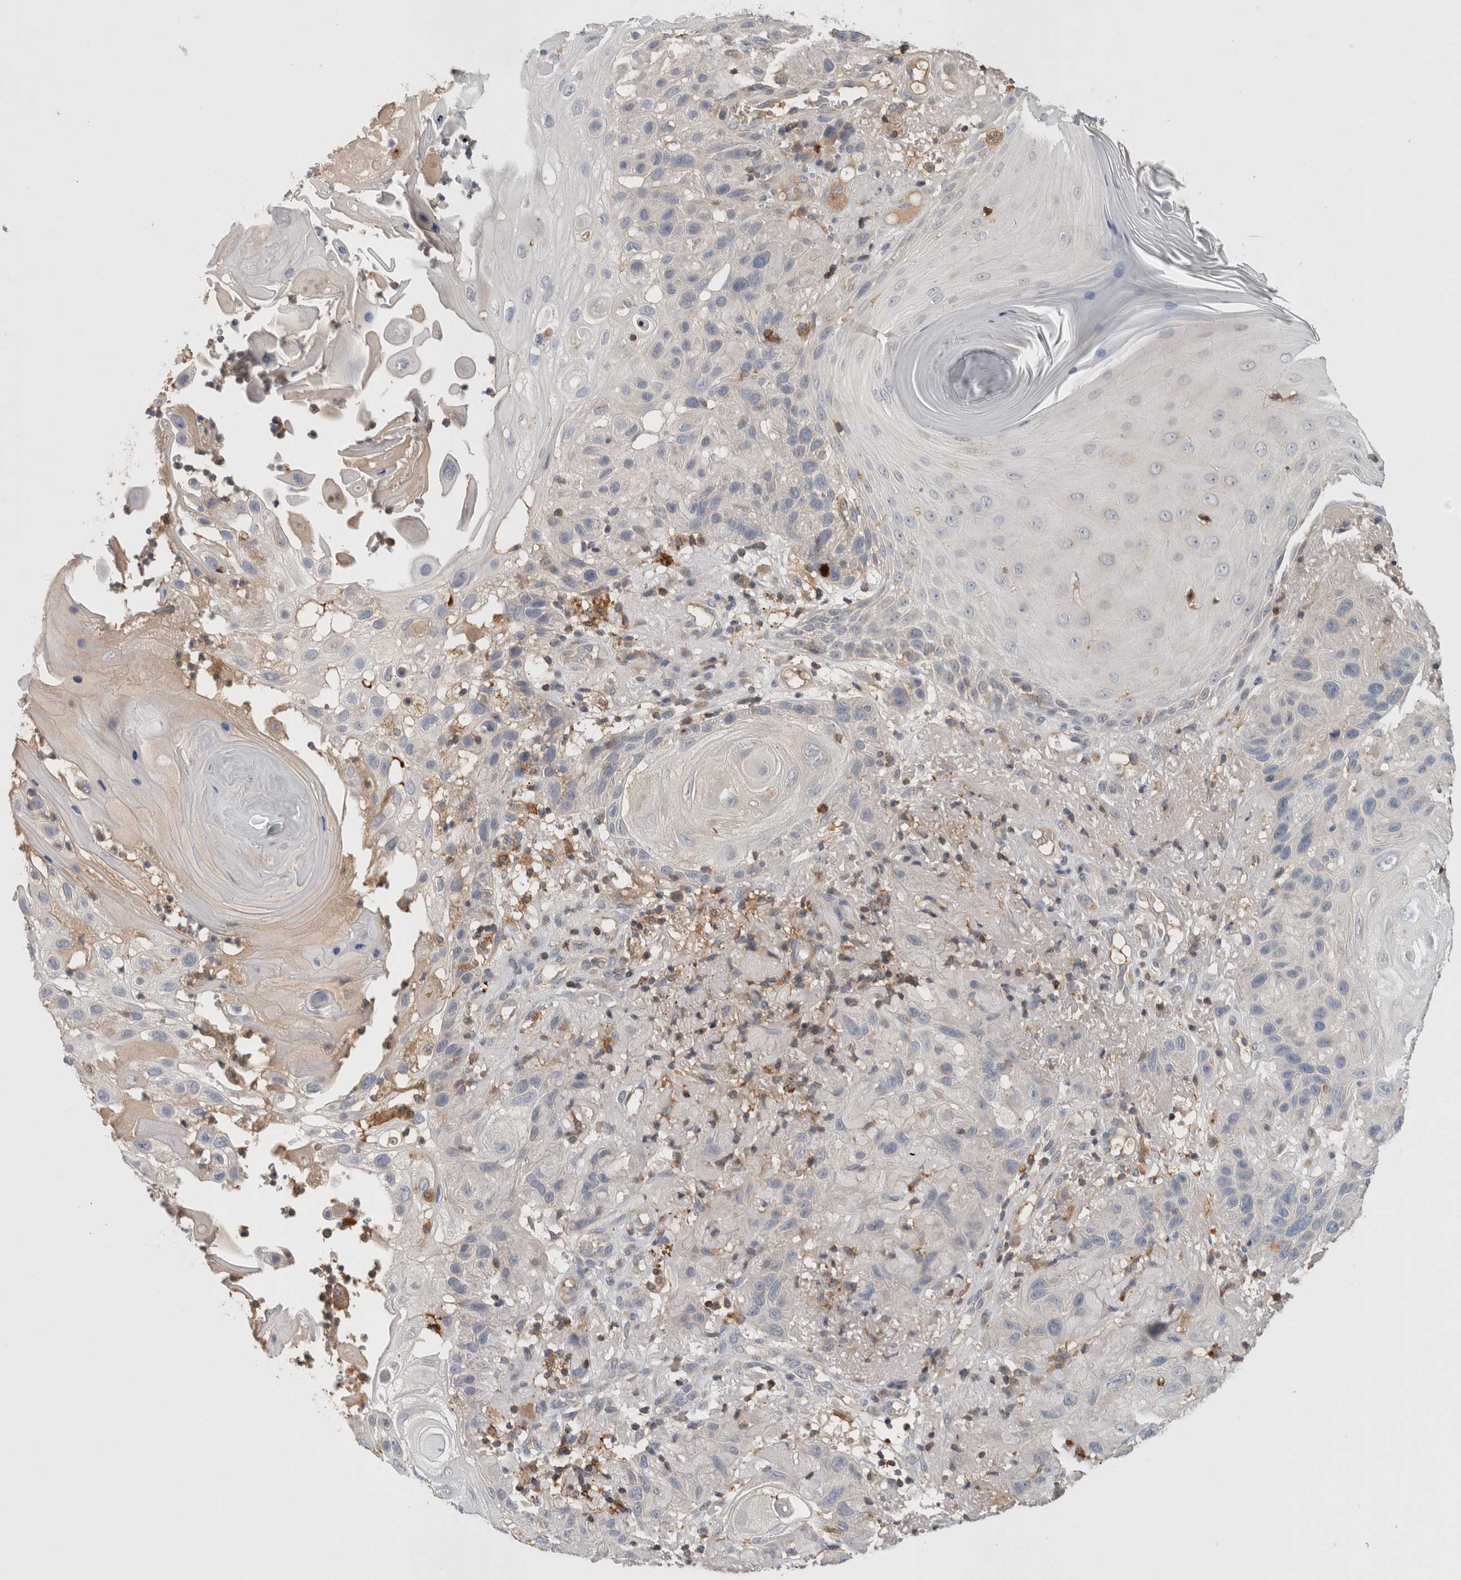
{"staining": {"intensity": "negative", "quantity": "none", "location": "none"}, "tissue": "skin cancer", "cell_type": "Tumor cells", "image_type": "cancer", "snomed": [{"axis": "morphology", "description": "Normal tissue, NOS"}, {"axis": "morphology", "description": "Squamous cell carcinoma, NOS"}, {"axis": "topography", "description": "Skin"}], "caption": "Histopathology image shows no significant protein expression in tumor cells of skin cancer.", "gene": "GFRA2", "patient": {"sex": "female", "age": 96}}